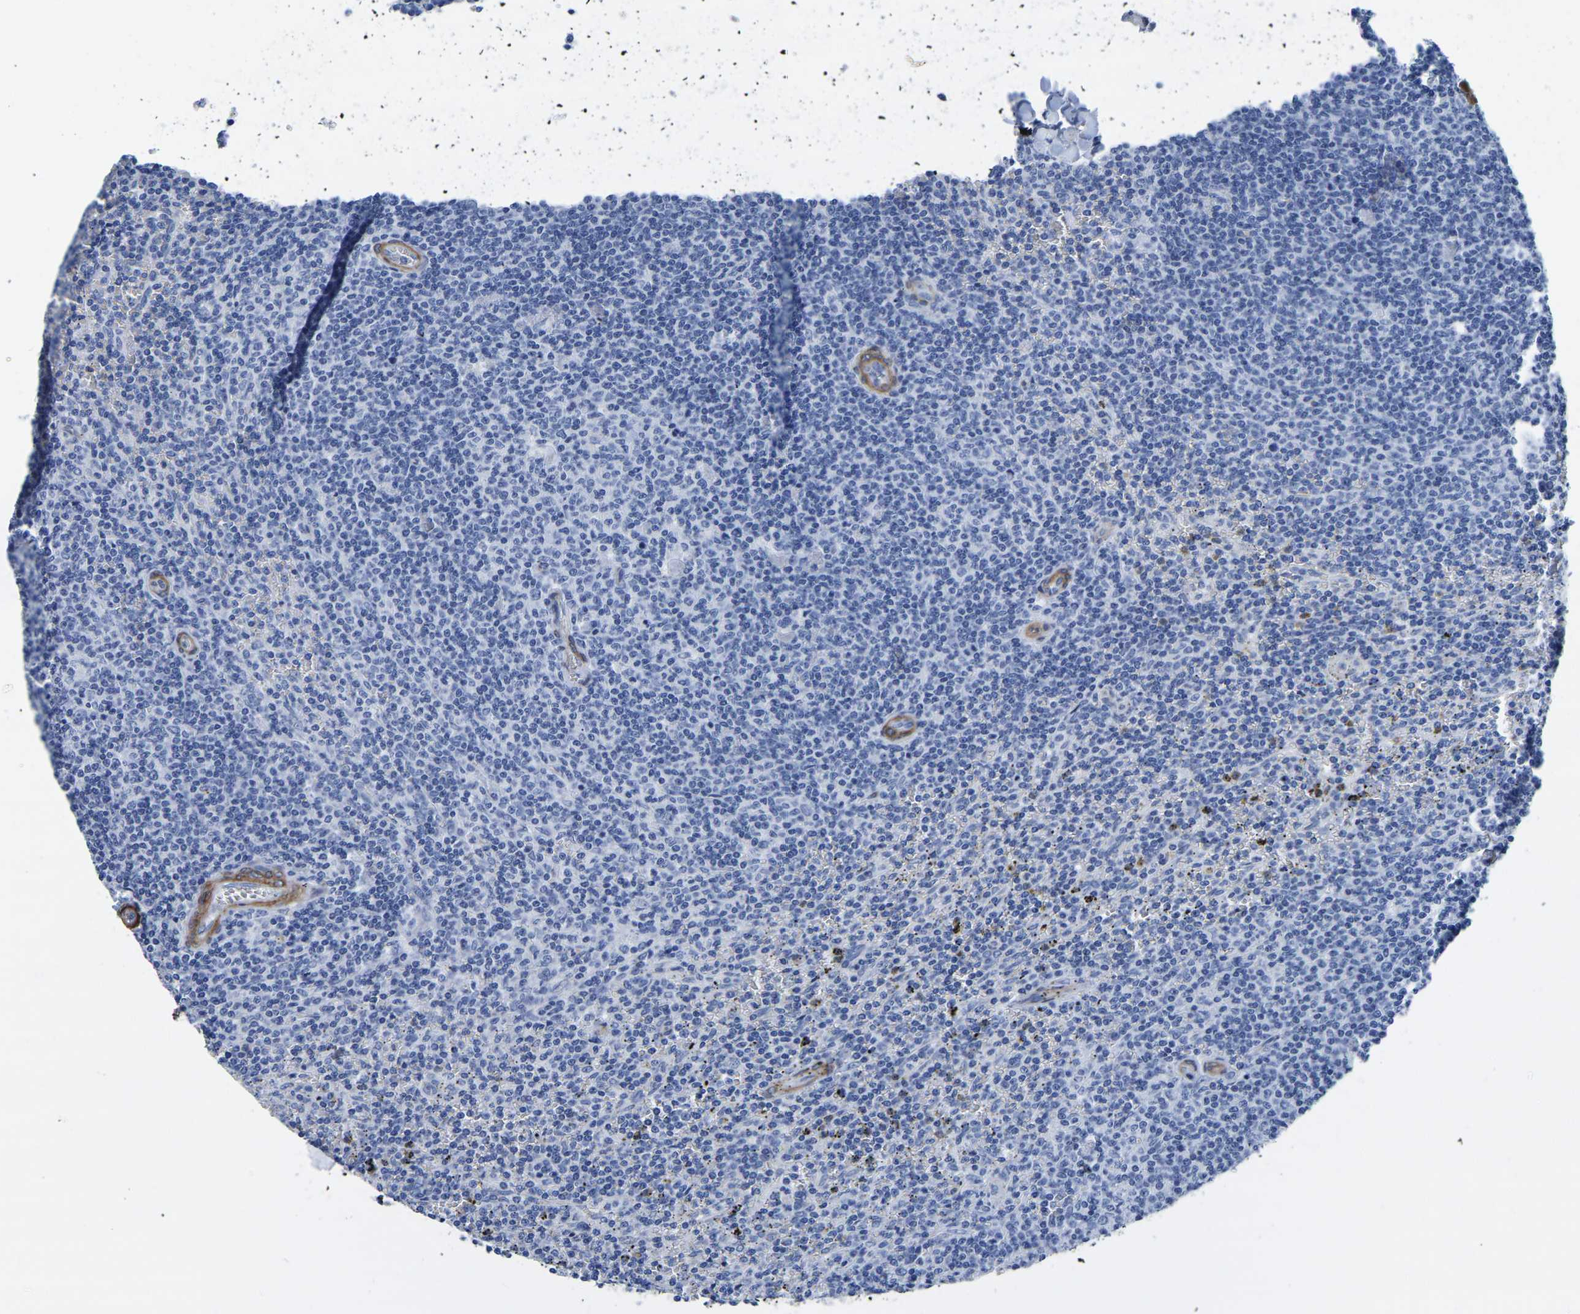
{"staining": {"intensity": "negative", "quantity": "none", "location": "none"}, "tissue": "lymphoma", "cell_type": "Tumor cells", "image_type": "cancer", "snomed": [{"axis": "morphology", "description": "Malignant lymphoma, non-Hodgkin's type, Low grade"}, {"axis": "topography", "description": "Spleen"}], "caption": "High power microscopy micrograph of an immunohistochemistry (IHC) photomicrograph of lymphoma, revealing no significant expression in tumor cells.", "gene": "SLC45A3", "patient": {"sex": "female", "age": 19}}